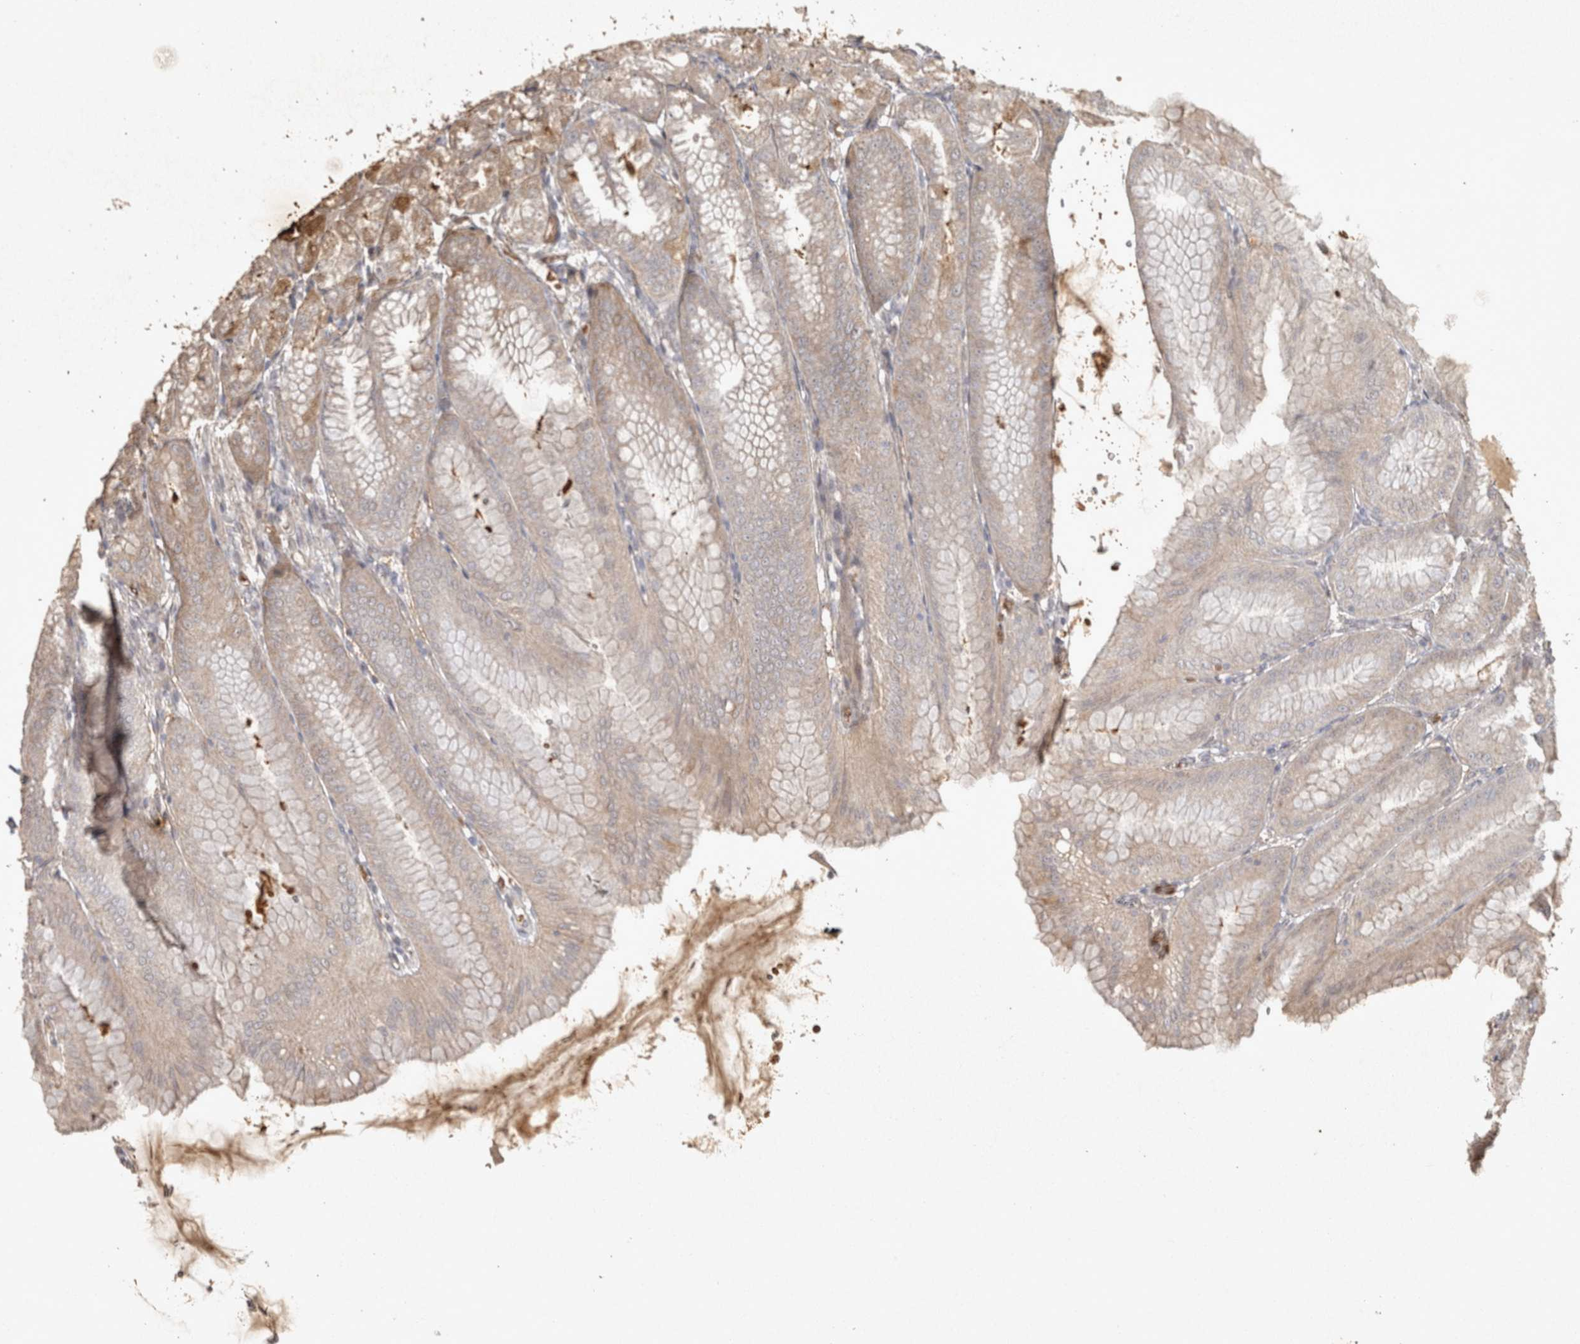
{"staining": {"intensity": "weak", "quantity": ">75%", "location": "cytoplasmic/membranous"}, "tissue": "stomach", "cell_type": "Glandular cells", "image_type": "normal", "snomed": [{"axis": "morphology", "description": "Normal tissue, NOS"}, {"axis": "topography", "description": "Stomach, lower"}], "caption": "Brown immunohistochemical staining in unremarkable stomach shows weak cytoplasmic/membranous staining in about >75% of glandular cells.", "gene": "OSTN", "patient": {"sex": "male", "age": 71}}